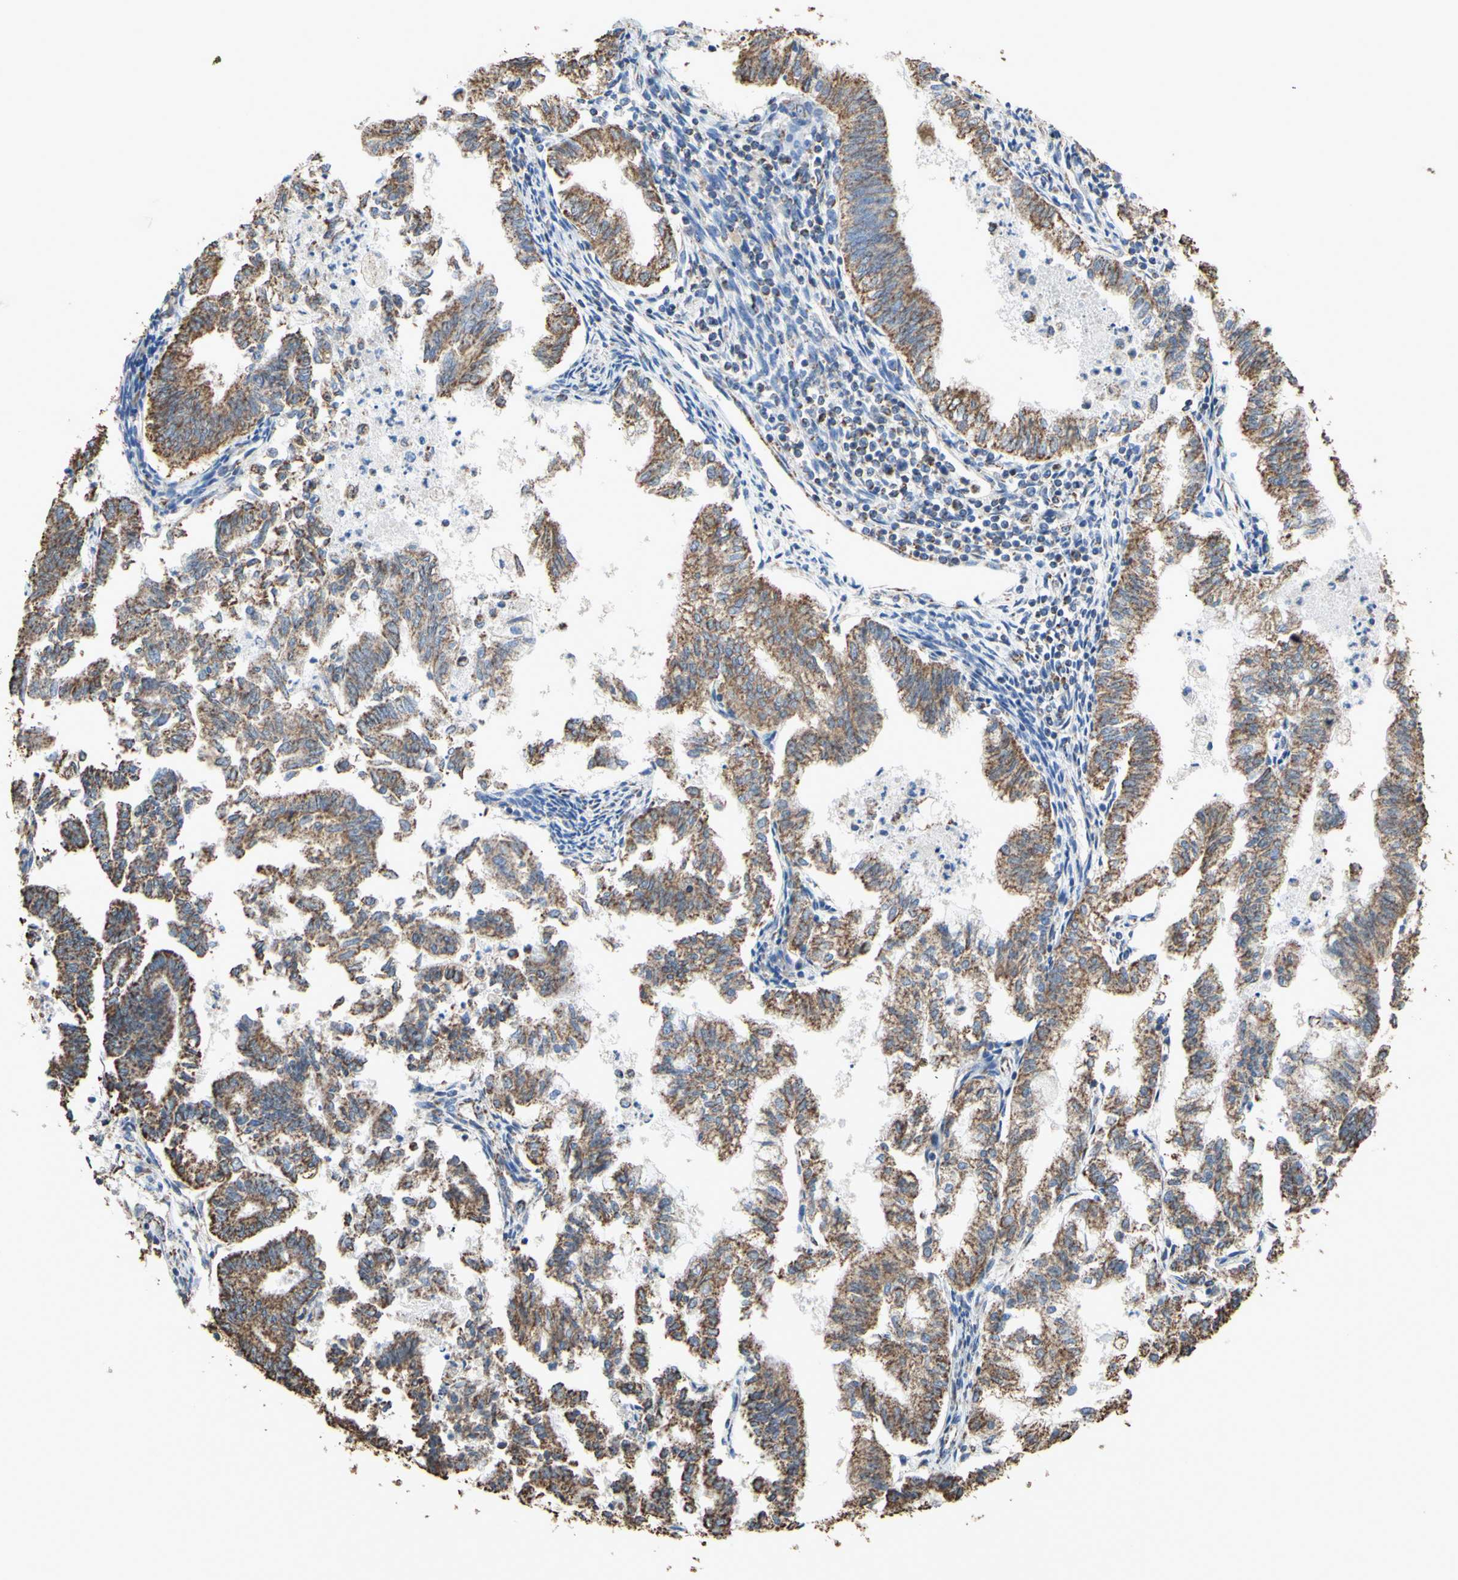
{"staining": {"intensity": "moderate", "quantity": ">75%", "location": "cytoplasmic/membranous"}, "tissue": "endometrial cancer", "cell_type": "Tumor cells", "image_type": "cancer", "snomed": [{"axis": "morphology", "description": "Necrosis, NOS"}, {"axis": "morphology", "description": "Adenocarcinoma, NOS"}, {"axis": "topography", "description": "Endometrium"}], "caption": "There is medium levels of moderate cytoplasmic/membranous staining in tumor cells of adenocarcinoma (endometrial), as demonstrated by immunohistochemical staining (brown color).", "gene": "CMKLR2", "patient": {"sex": "female", "age": 79}}